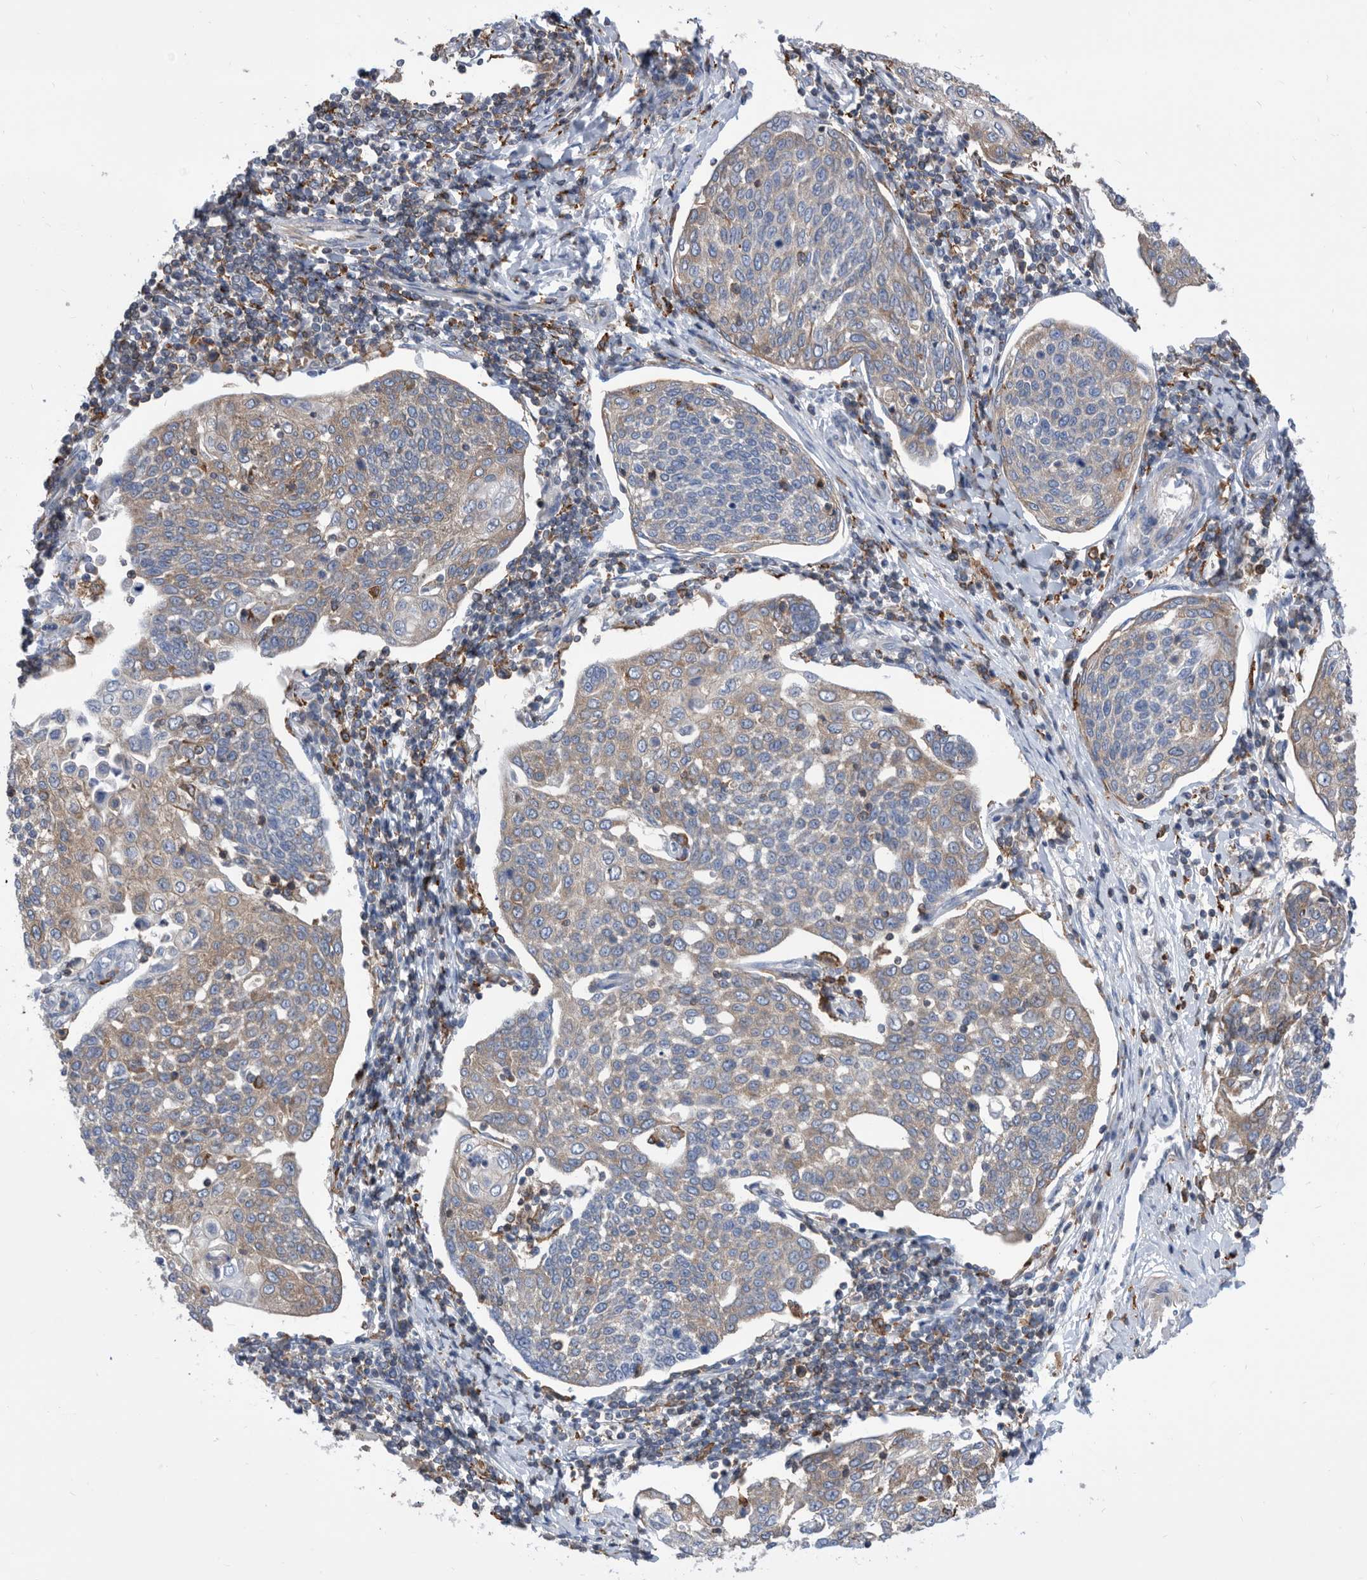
{"staining": {"intensity": "weak", "quantity": "25%-75%", "location": "cytoplasmic/membranous"}, "tissue": "cervical cancer", "cell_type": "Tumor cells", "image_type": "cancer", "snomed": [{"axis": "morphology", "description": "Squamous cell carcinoma, NOS"}, {"axis": "topography", "description": "Cervix"}], "caption": "The micrograph reveals a brown stain indicating the presence of a protein in the cytoplasmic/membranous of tumor cells in cervical cancer.", "gene": "SMG7", "patient": {"sex": "female", "age": 34}}